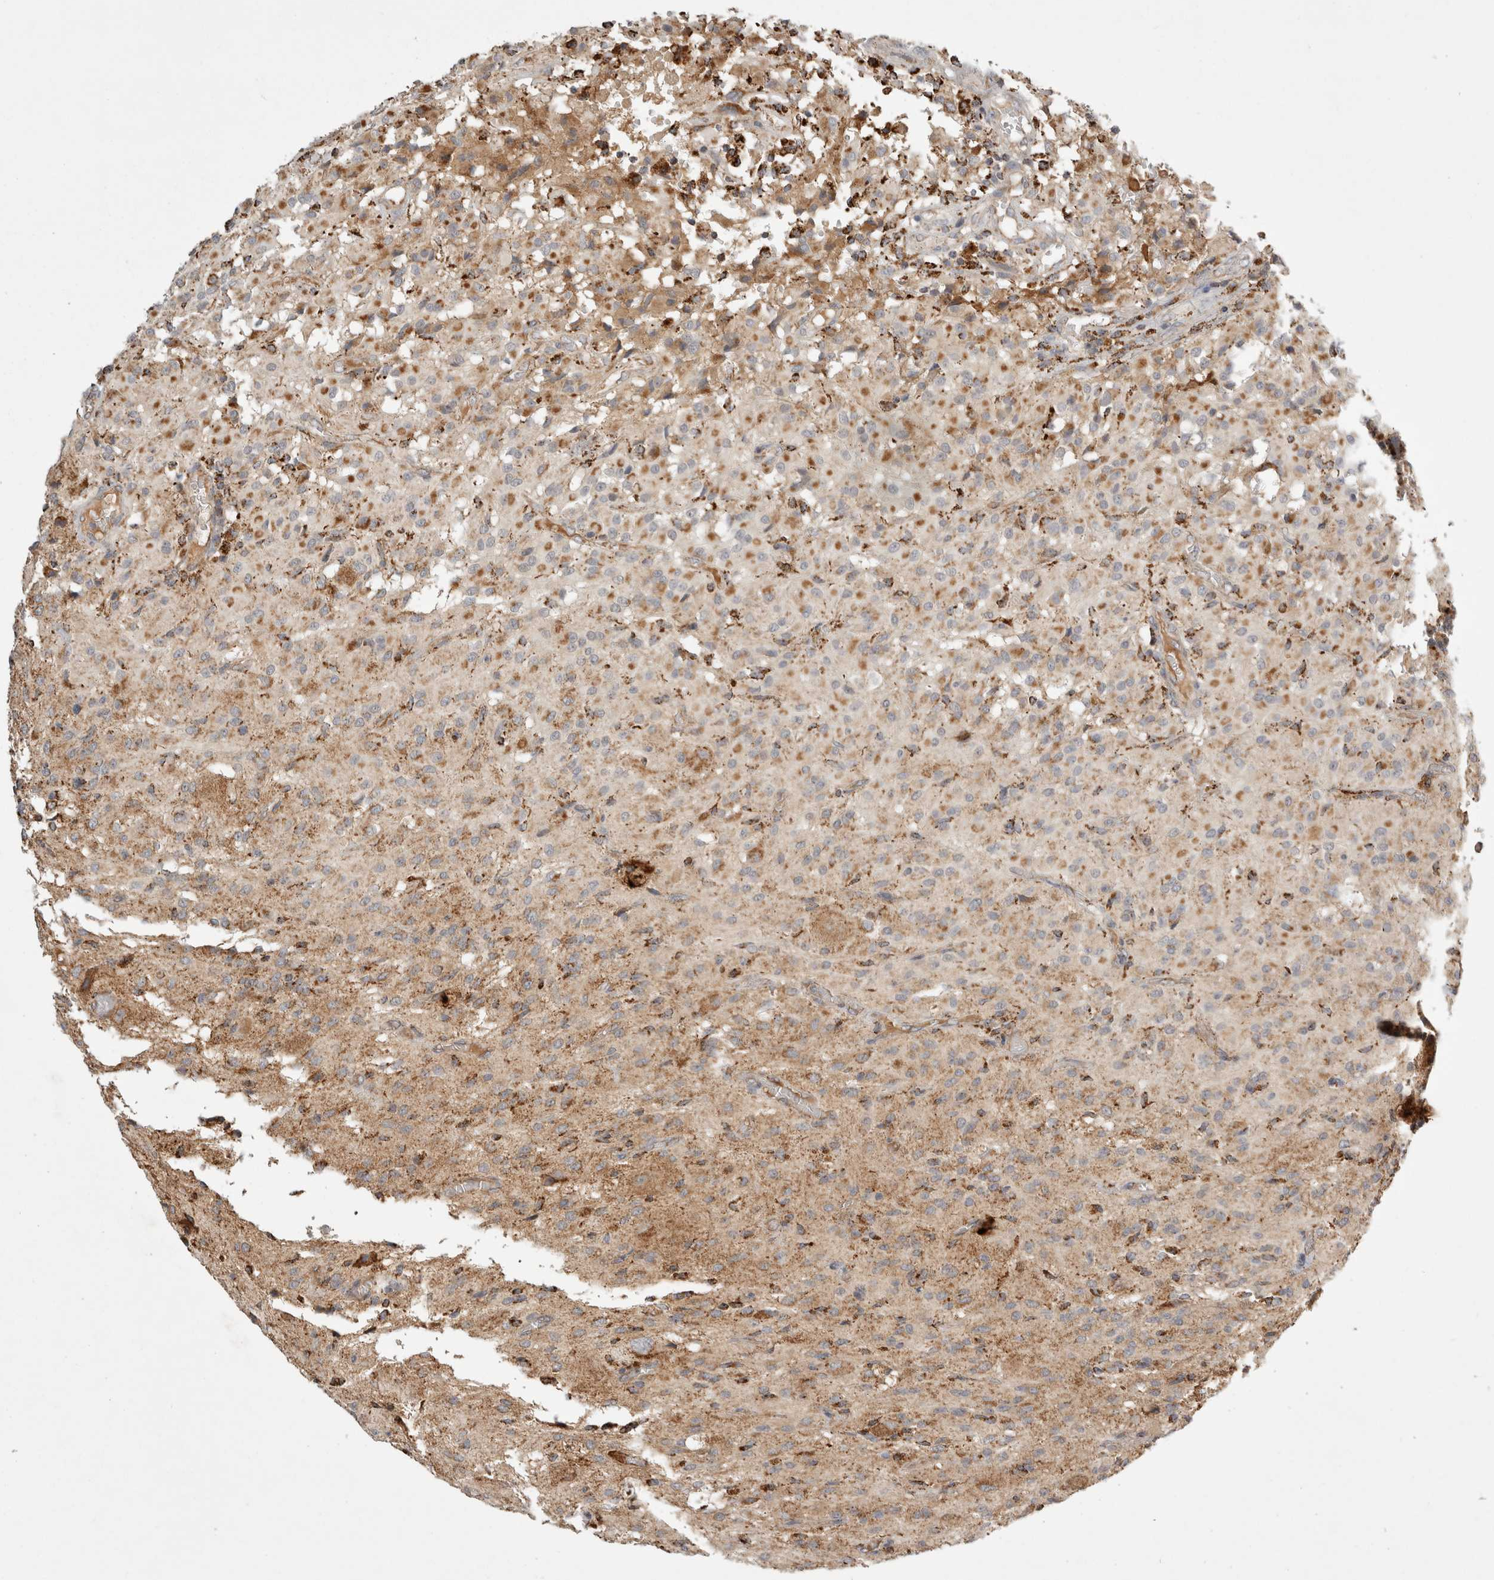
{"staining": {"intensity": "weak", "quantity": ">75%", "location": "cytoplasmic/membranous"}, "tissue": "glioma", "cell_type": "Tumor cells", "image_type": "cancer", "snomed": [{"axis": "morphology", "description": "Glioma, malignant, High grade"}, {"axis": "topography", "description": "Brain"}], "caption": "An image of malignant glioma (high-grade) stained for a protein demonstrates weak cytoplasmic/membranous brown staining in tumor cells.", "gene": "HROB", "patient": {"sex": "female", "age": 59}}